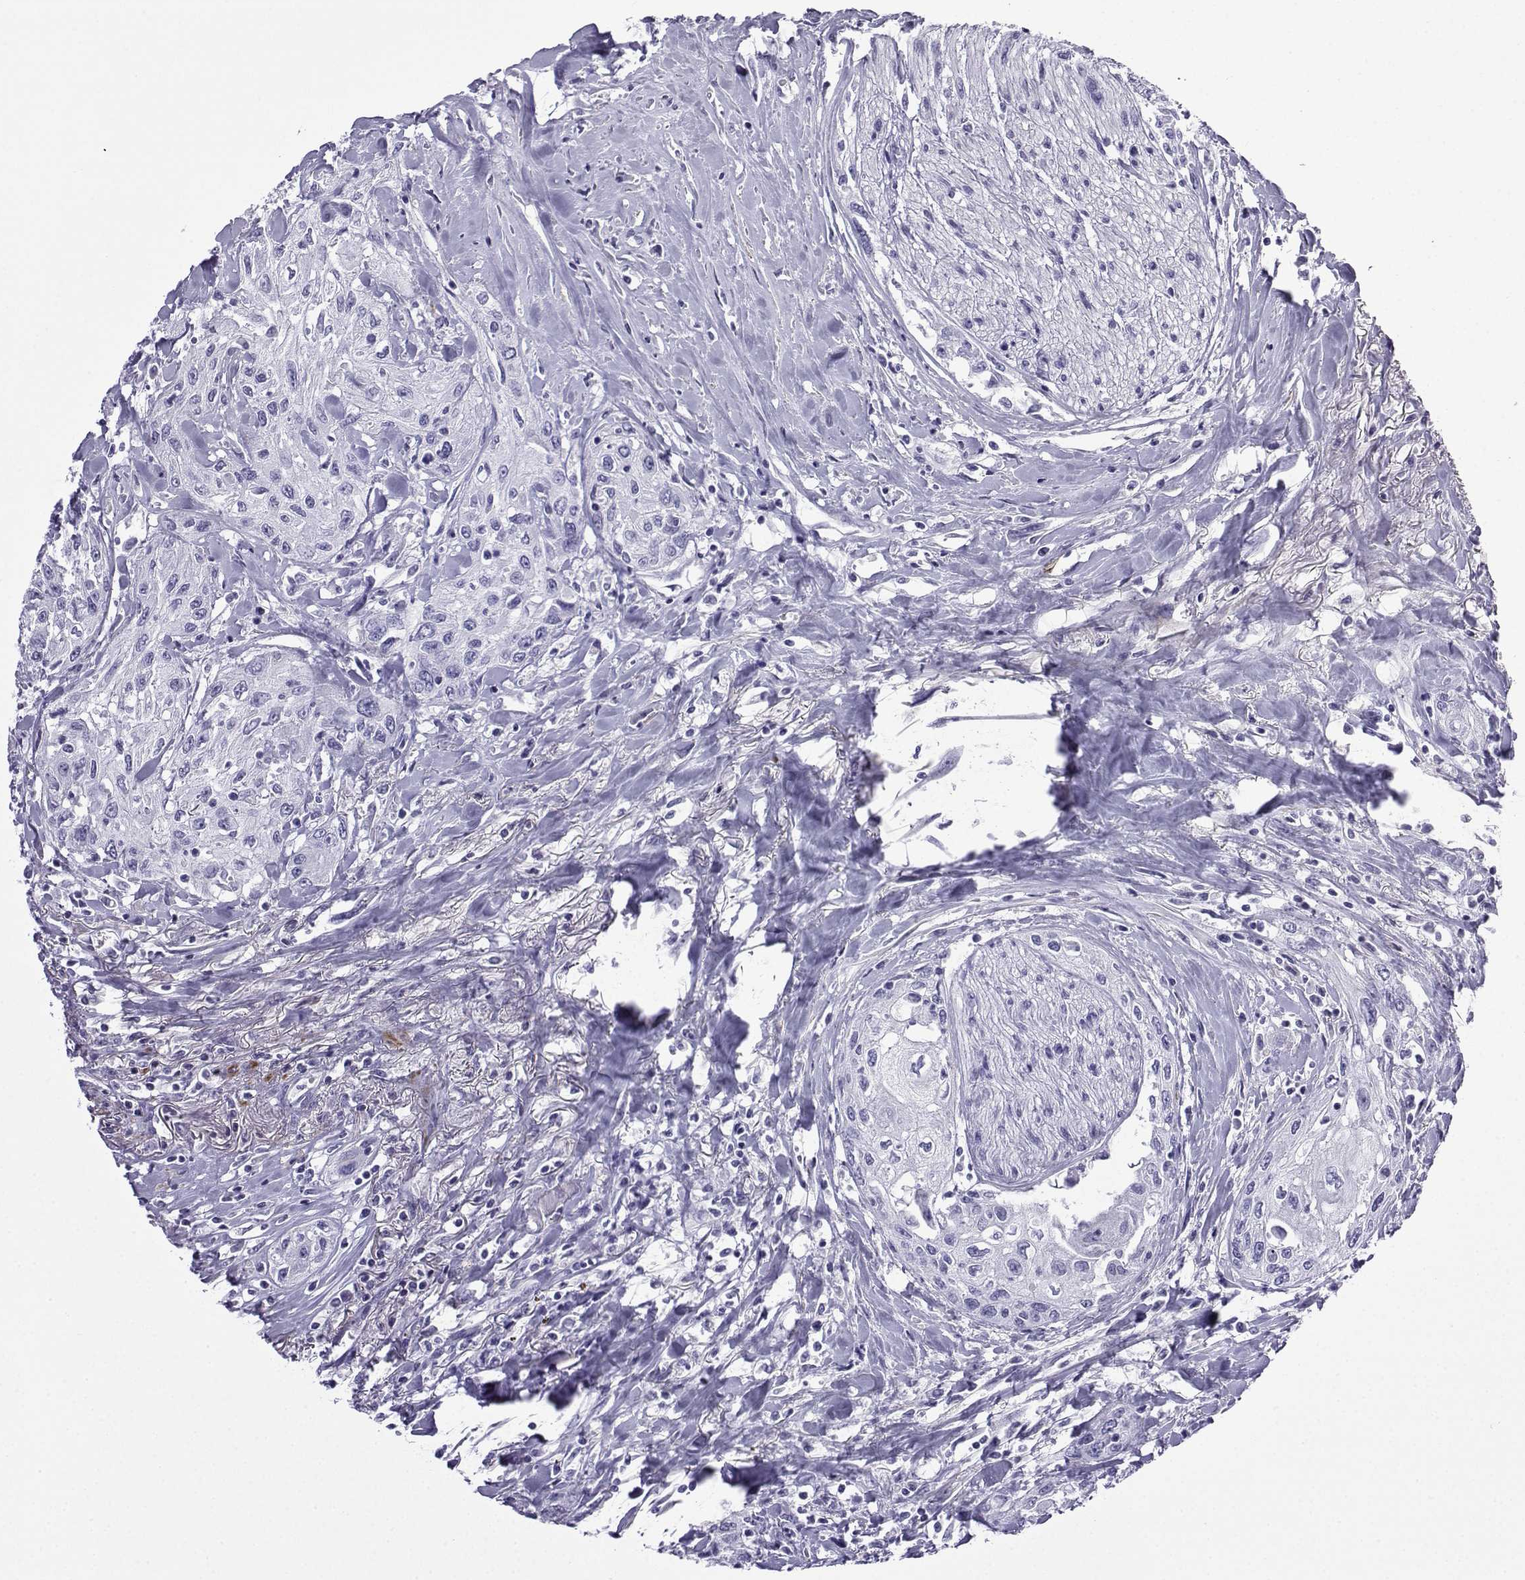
{"staining": {"intensity": "negative", "quantity": "none", "location": "none"}, "tissue": "head and neck cancer", "cell_type": "Tumor cells", "image_type": "cancer", "snomed": [{"axis": "morphology", "description": "Normal tissue, NOS"}, {"axis": "morphology", "description": "Squamous cell carcinoma, NOS"}, {"axis": "topography", "description": "Oral tissue"}, {"axis": "topography", "description": "Peripheral nerve tissue"}, {"axis": "topography", "description": "Head-Neck"}], "caption": "Tumor cells show no significant protein positivity in head and neck cancer (squamous cell carcinoma).", "gene": "KCNF1", "patient": {"sex": "female", "age": 59}}